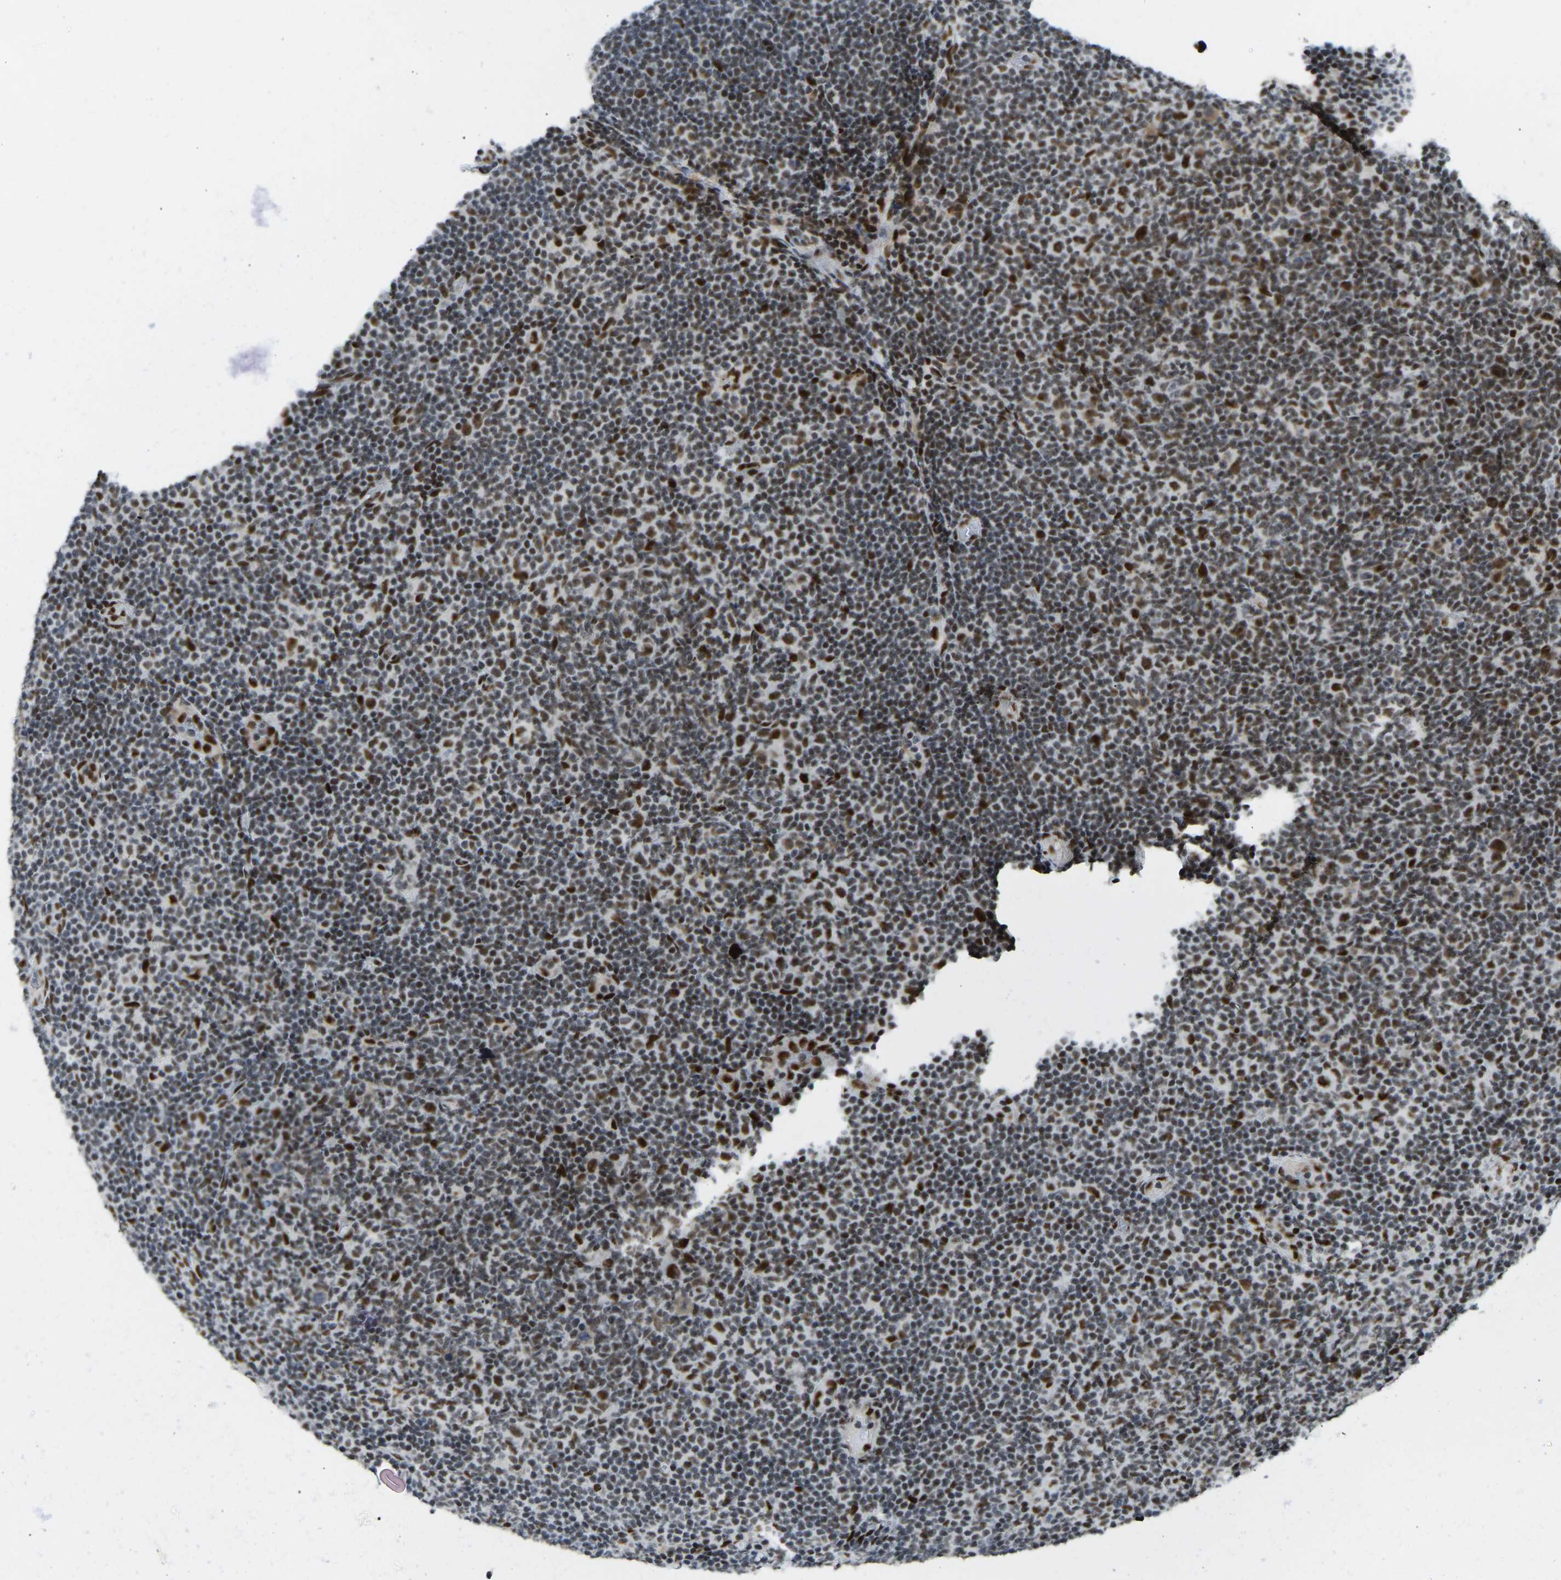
{"staining": {"intensity": "strong", "quantity": "25%-75%", "location": "nuclear"}, "tissue": "lymphoma", "cell_type": "Tumor cells", "image_type": "cancer", "snomed": [{"axis": "morphology", "description": "Malignant lymphoma, non-Hodgkin's type, Low grade"}, {"axis": "topography", "description": "Lymph node"}], "caption": "Strong nuclear protein staining is appreciated in about 25%-75% of tumor cells in low-grade malignant lymphoma, non-Hodgkin's type.", "gene": "FOXK1", "patient": {"sex": "male", "age": 83}}